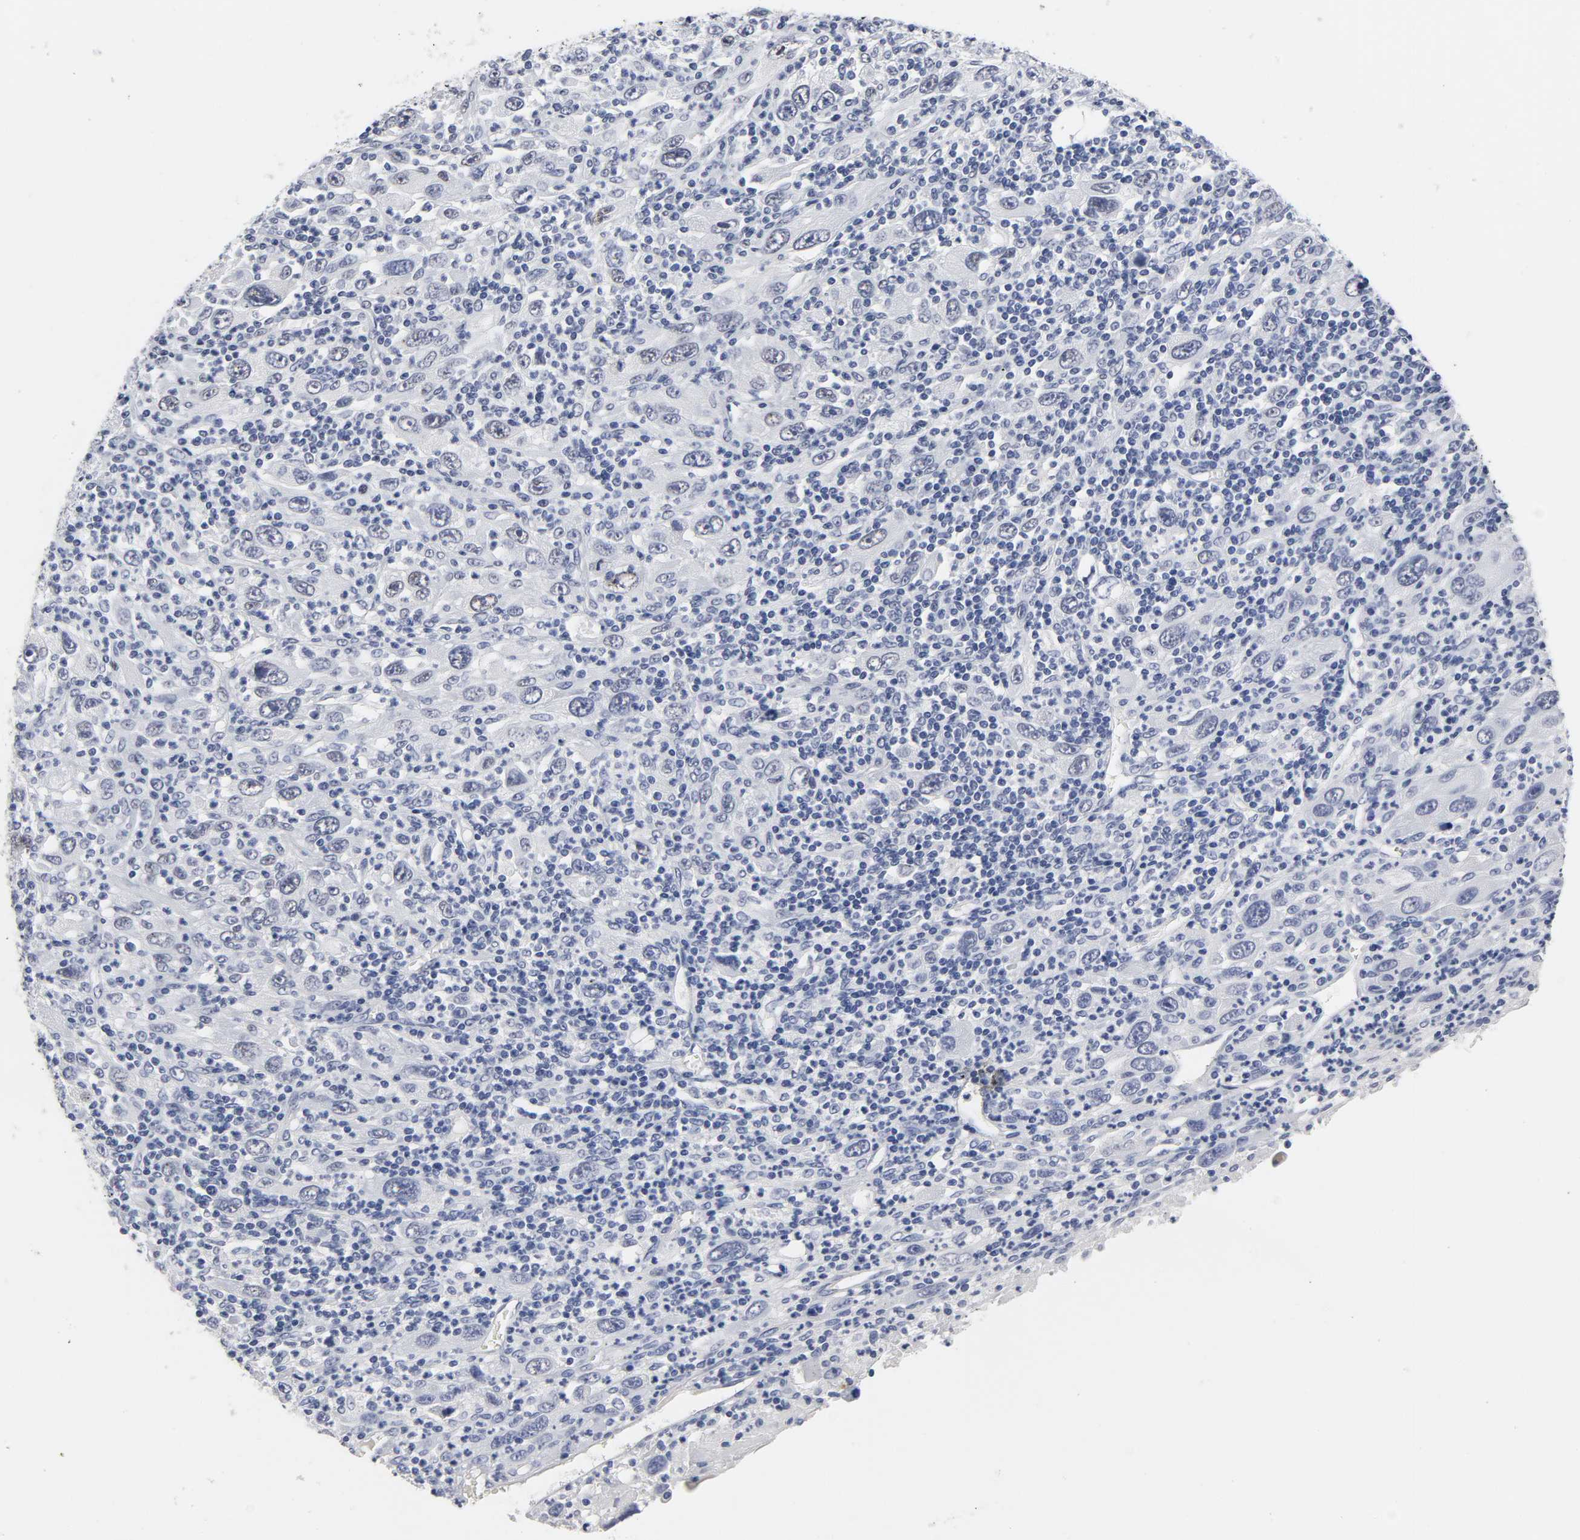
{"staining": {"intensity": "negative", "quantity": "none", "location": "none"}, "tissue": "melanoma", "cell_type": "Tumor cells", "image_type": "cancer", "snomed": [{"axis": "morphology", "description": "Malignant melanoma, Metastatic site"}, {"axis": "topography", "description": "Skin"}], "caption": "Tumor cells are negative for protein expression in human melanoma.", "gene": "GRHL2", "patient": {"sex": "female", "age": 56}}